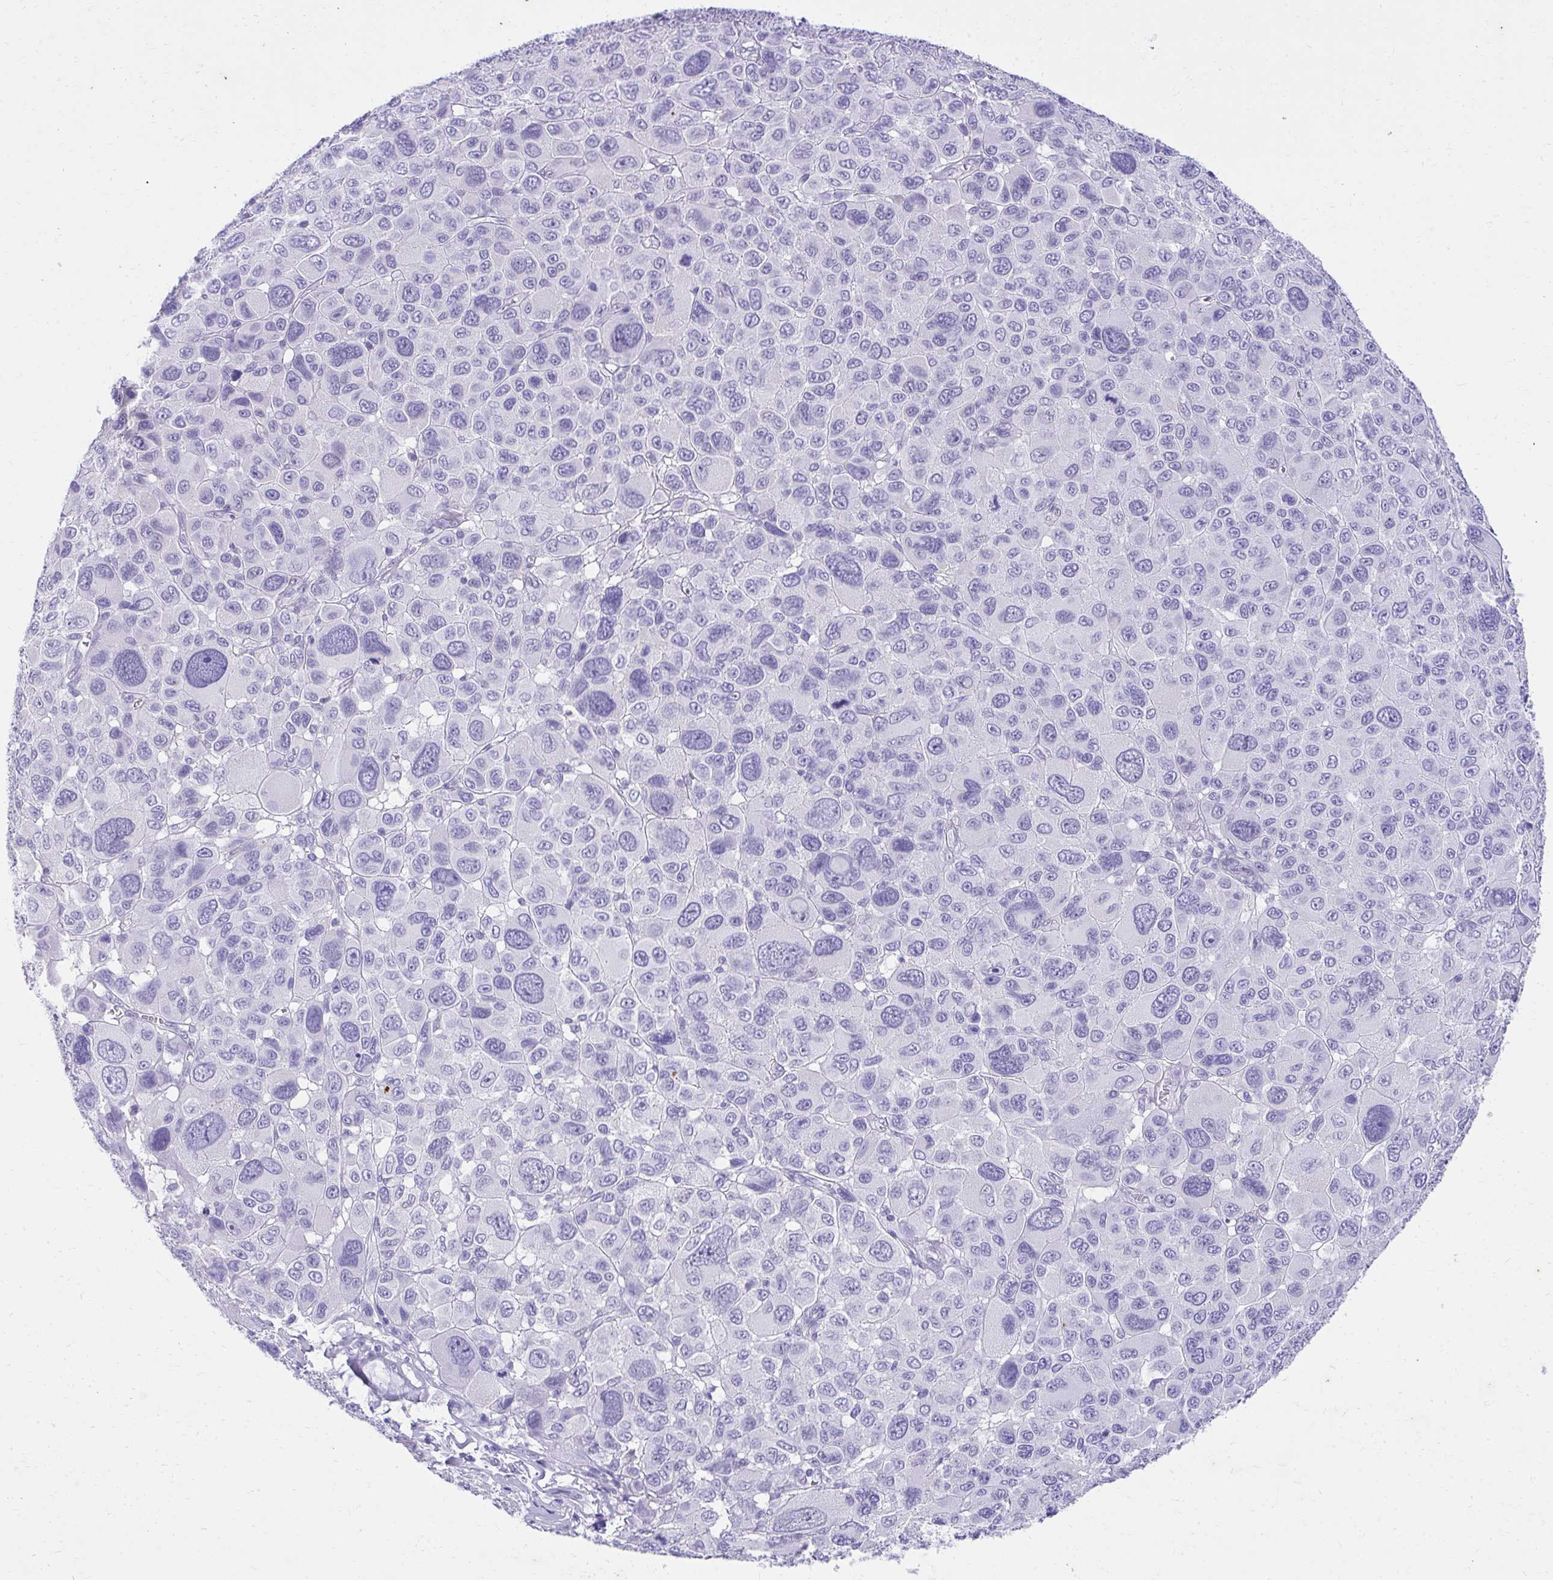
{"staining": {"intensity": "negative", "quantity": "none", "location": "none"}, "tissue": "melanoma", "cell_type": "Tumor cells", "image_type": "cancer", "snomed": [{"axis": "morphology", "description": "Malignant melanoma, NOS"}, {"axis": "topography", "description": "Skin"}], "caption": "Immunohistochemical staining of human malignant melanoma shows no significant expression in tumor cells.", "gene": "KLK1", "patient": {"sex": "female", "age": 66}}